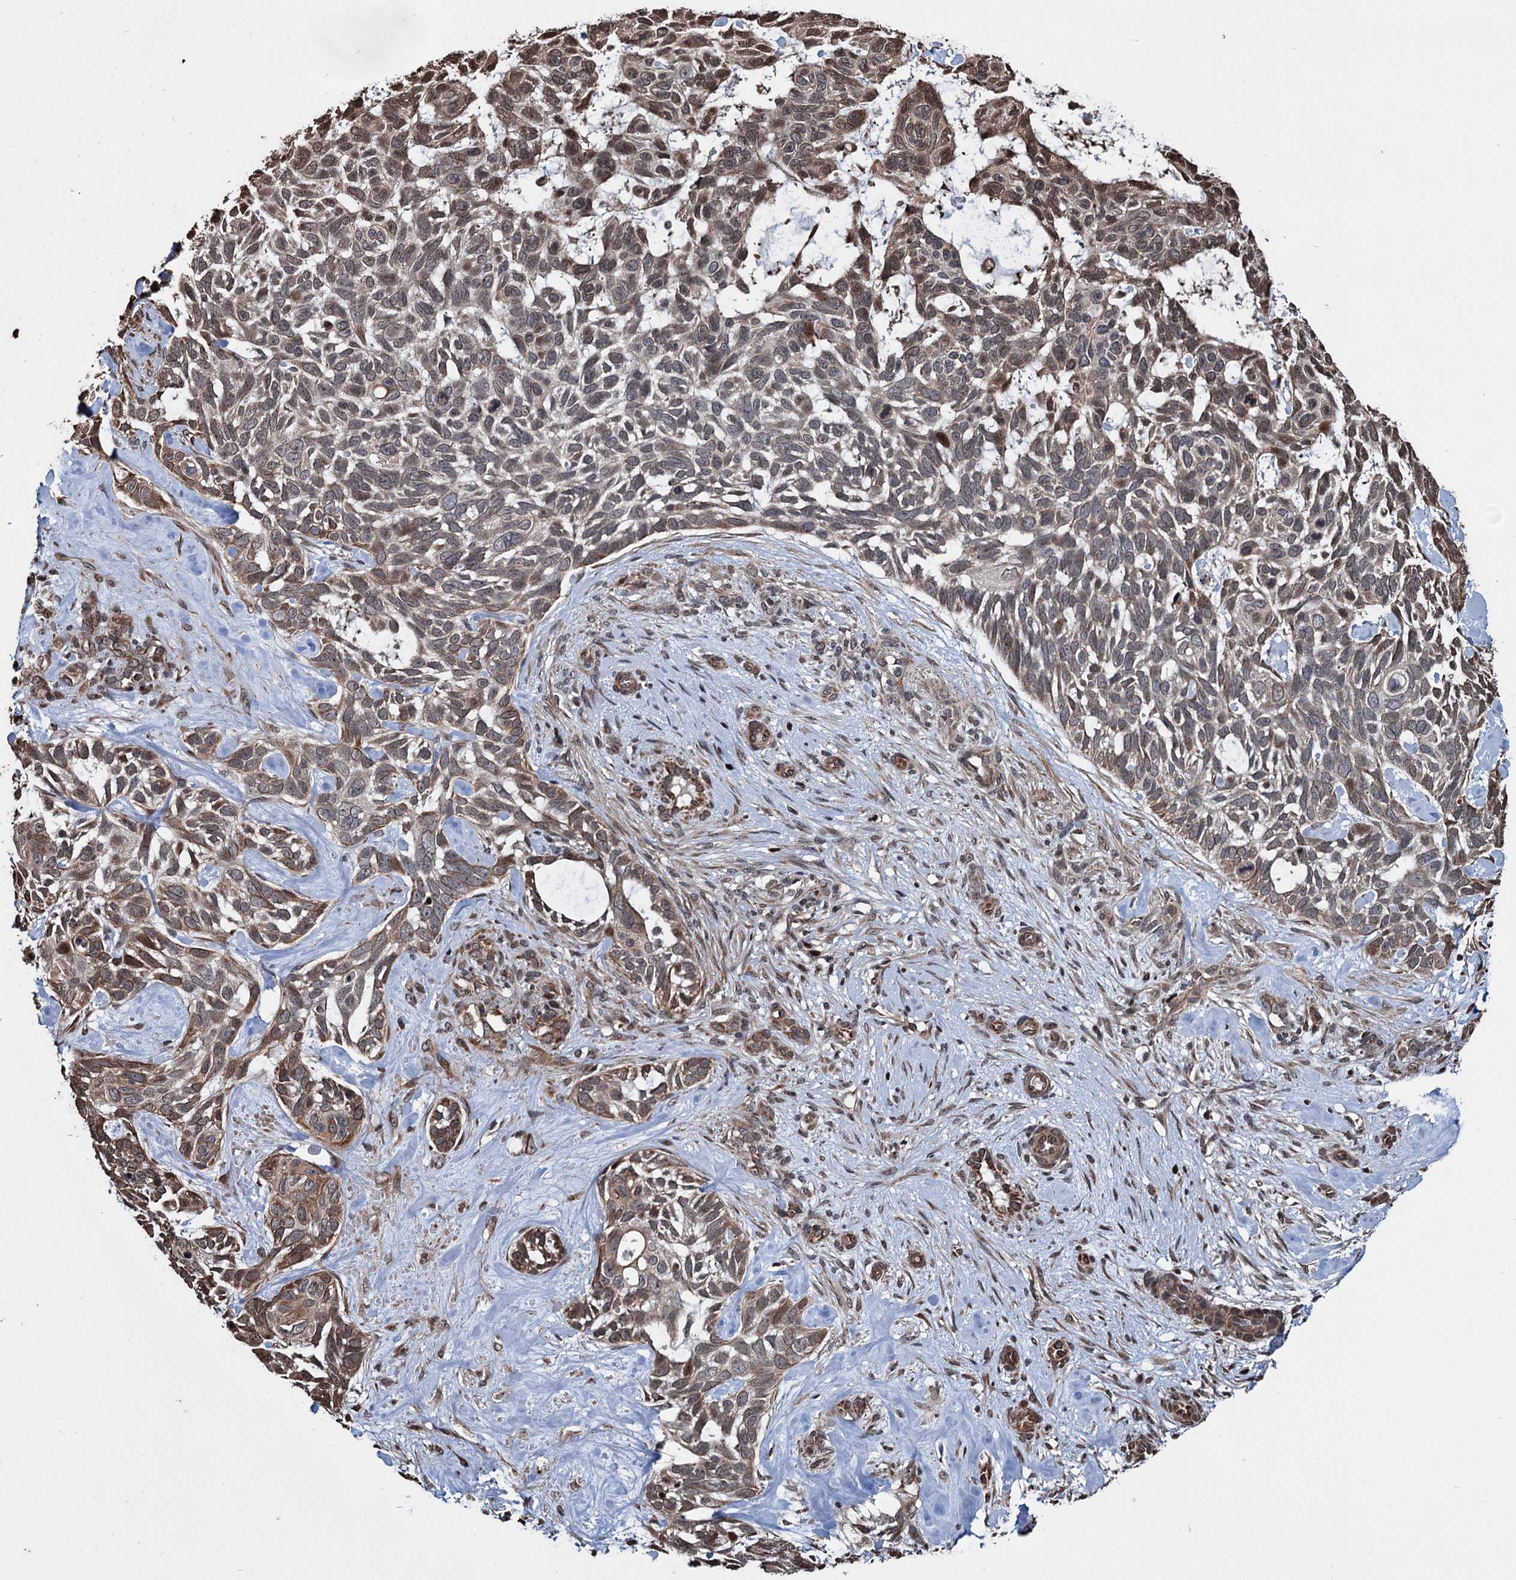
{"staining": {"intensity": "moderate", "quantity": "25%-75%", "location": "cytoplasmic/membranous"}, "tissue": "skin cancer", "cell_type": "Tumor cells", "image_type": "cancer", "snomed": [{"axis": "morphology", "description": "Basal cell carcinoma"}, {"axis": "topography", "description": "Skin"}], "caption": "Protein expression analysis of human basal cell carcinoma (skin) reveals moderate cytoplasmic/membranous positivity in about 25%-75% of tumor cells.", "gene": "EYA4", "patient": {"sex": "male", "age": 88}}